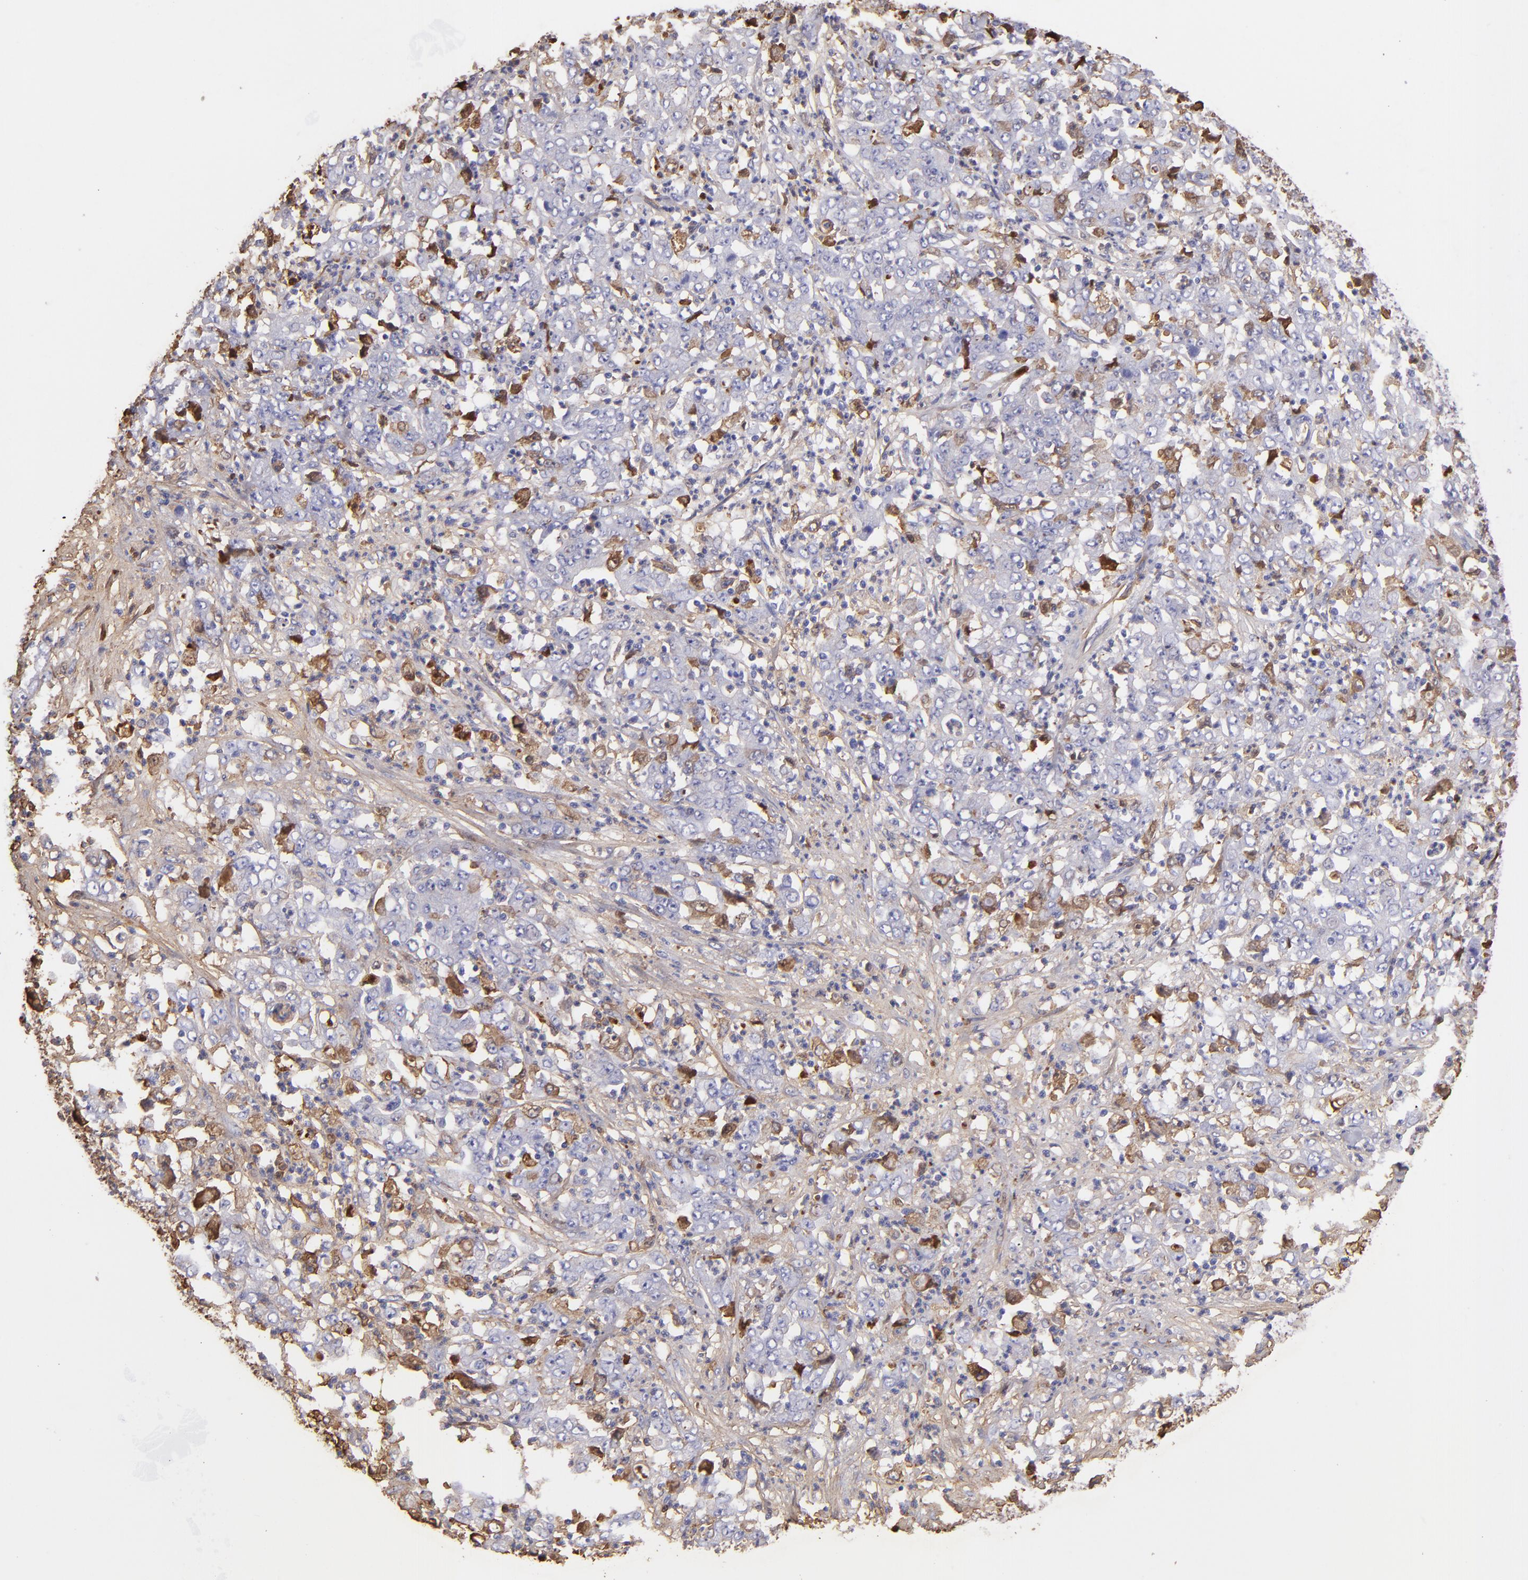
{"staining": {"intensity": "negative", "quantity": "none", "location": "none"}, "tissue": "stomach cancer", "cell_type": "Tumor cells", "image_type": "cancer", "snomed": [{"axis": "morphology", "description": "Adenocarcinoma, NOS"}, {"axis": "topography", "description": "Stomach, lower"}], "caption": "Immunohistochemistry of adenocarcinoma (stomach) exhibits no positivity in tumor cells. (Stains: DAB (3,3'-diaminobenzidine) immunohistochemistry with hematoxylin counter stain, Microscopy: brightfield microscopy at high magnification).", "gene": "FGB", "patient": {"sex": "female", "age": 71}}